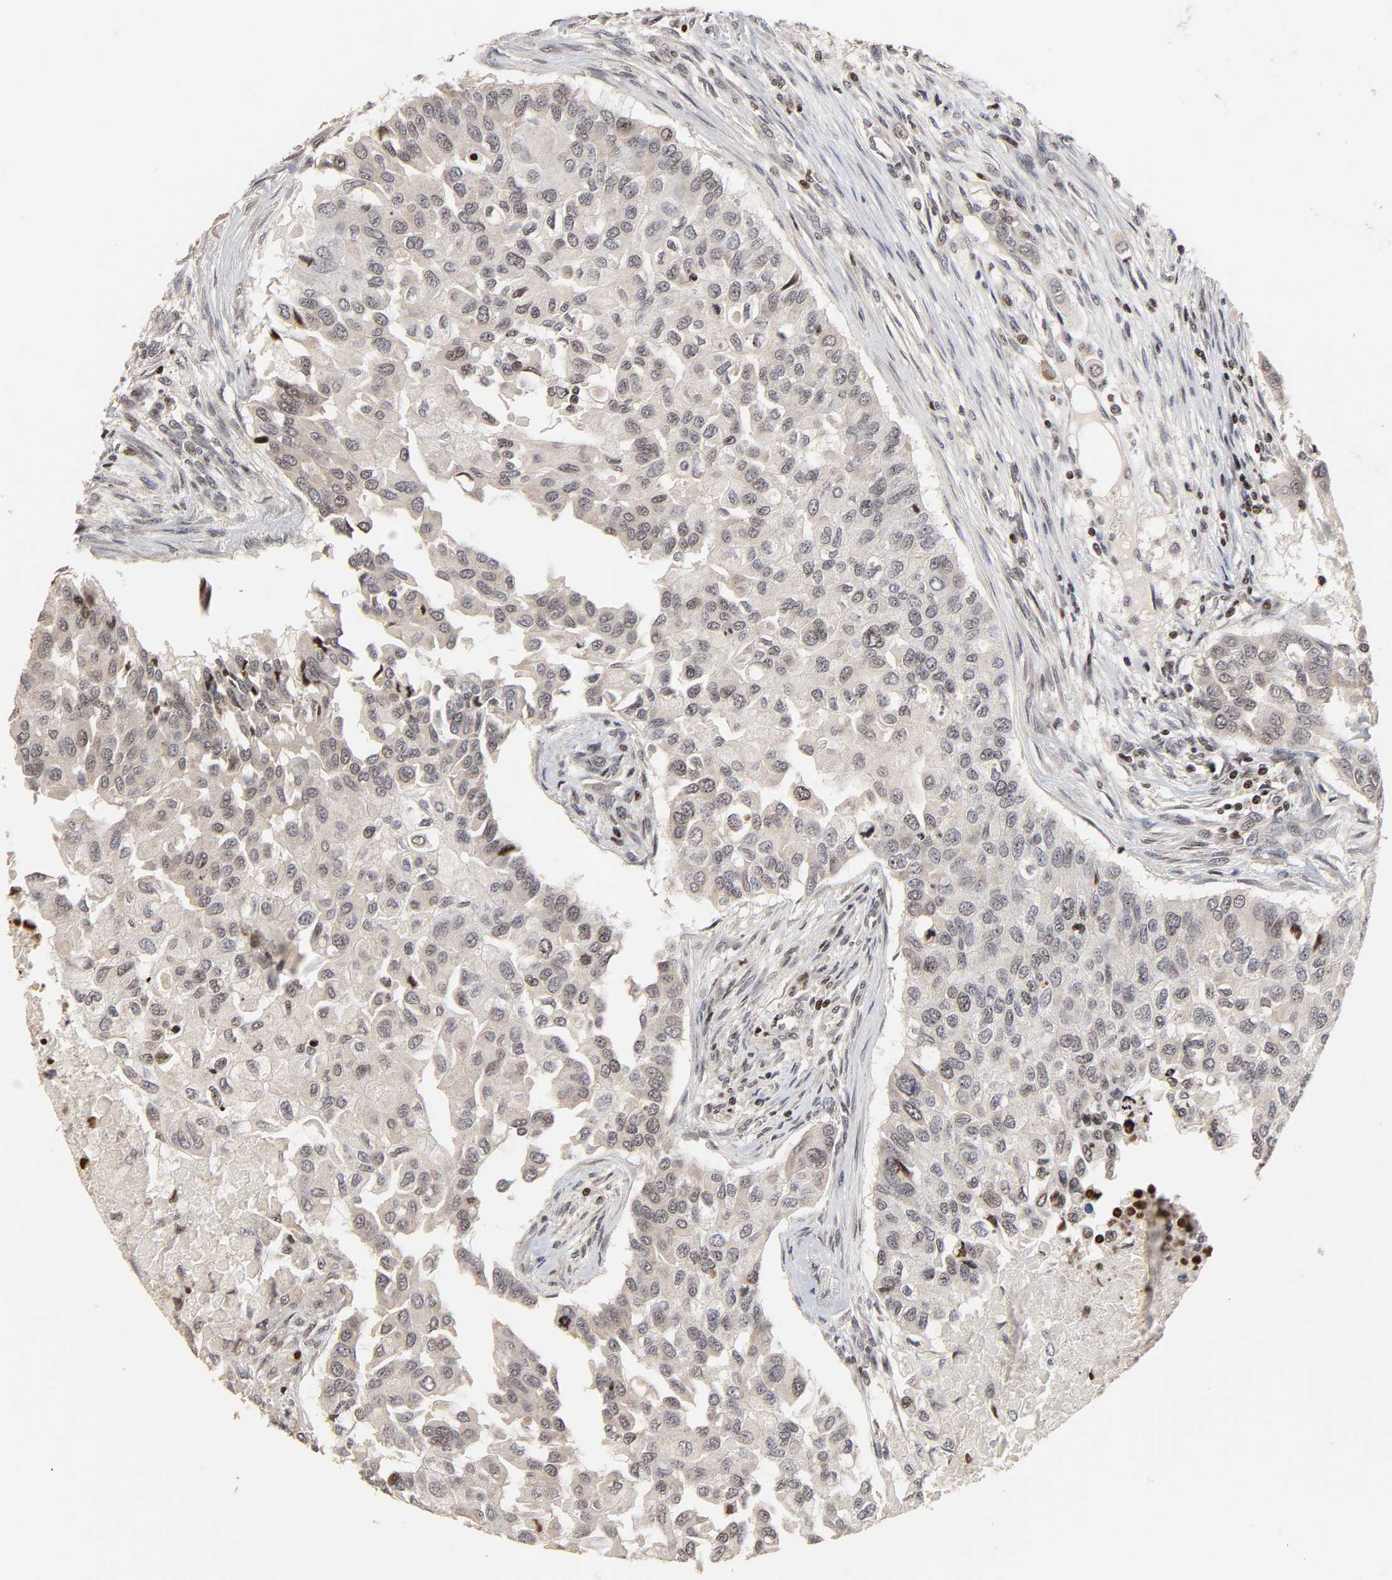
{"staining": {"intensity": "weak", "quantity": "<25%", "location": "cytoplasmic/membranous"}, "tissue": "breast cancer", "cell_type": "Tumor cells", "image_type": "cancer", "snomed": [{"axis": "morphology", "description": "Normal tissue, NOS"}, {"axis": "morphology", "description": "Duct carcinoma"}, {"axis": "topography", "description": "Breast"}], "caption": "A high-resolution image shows immunohistochemistry staining of breast infiltrating ductal carcinoma, which reveals no significant positivity in tumor cells.", "gene": "ZNF473", "patient": {"sex": "female", "age": 49}}